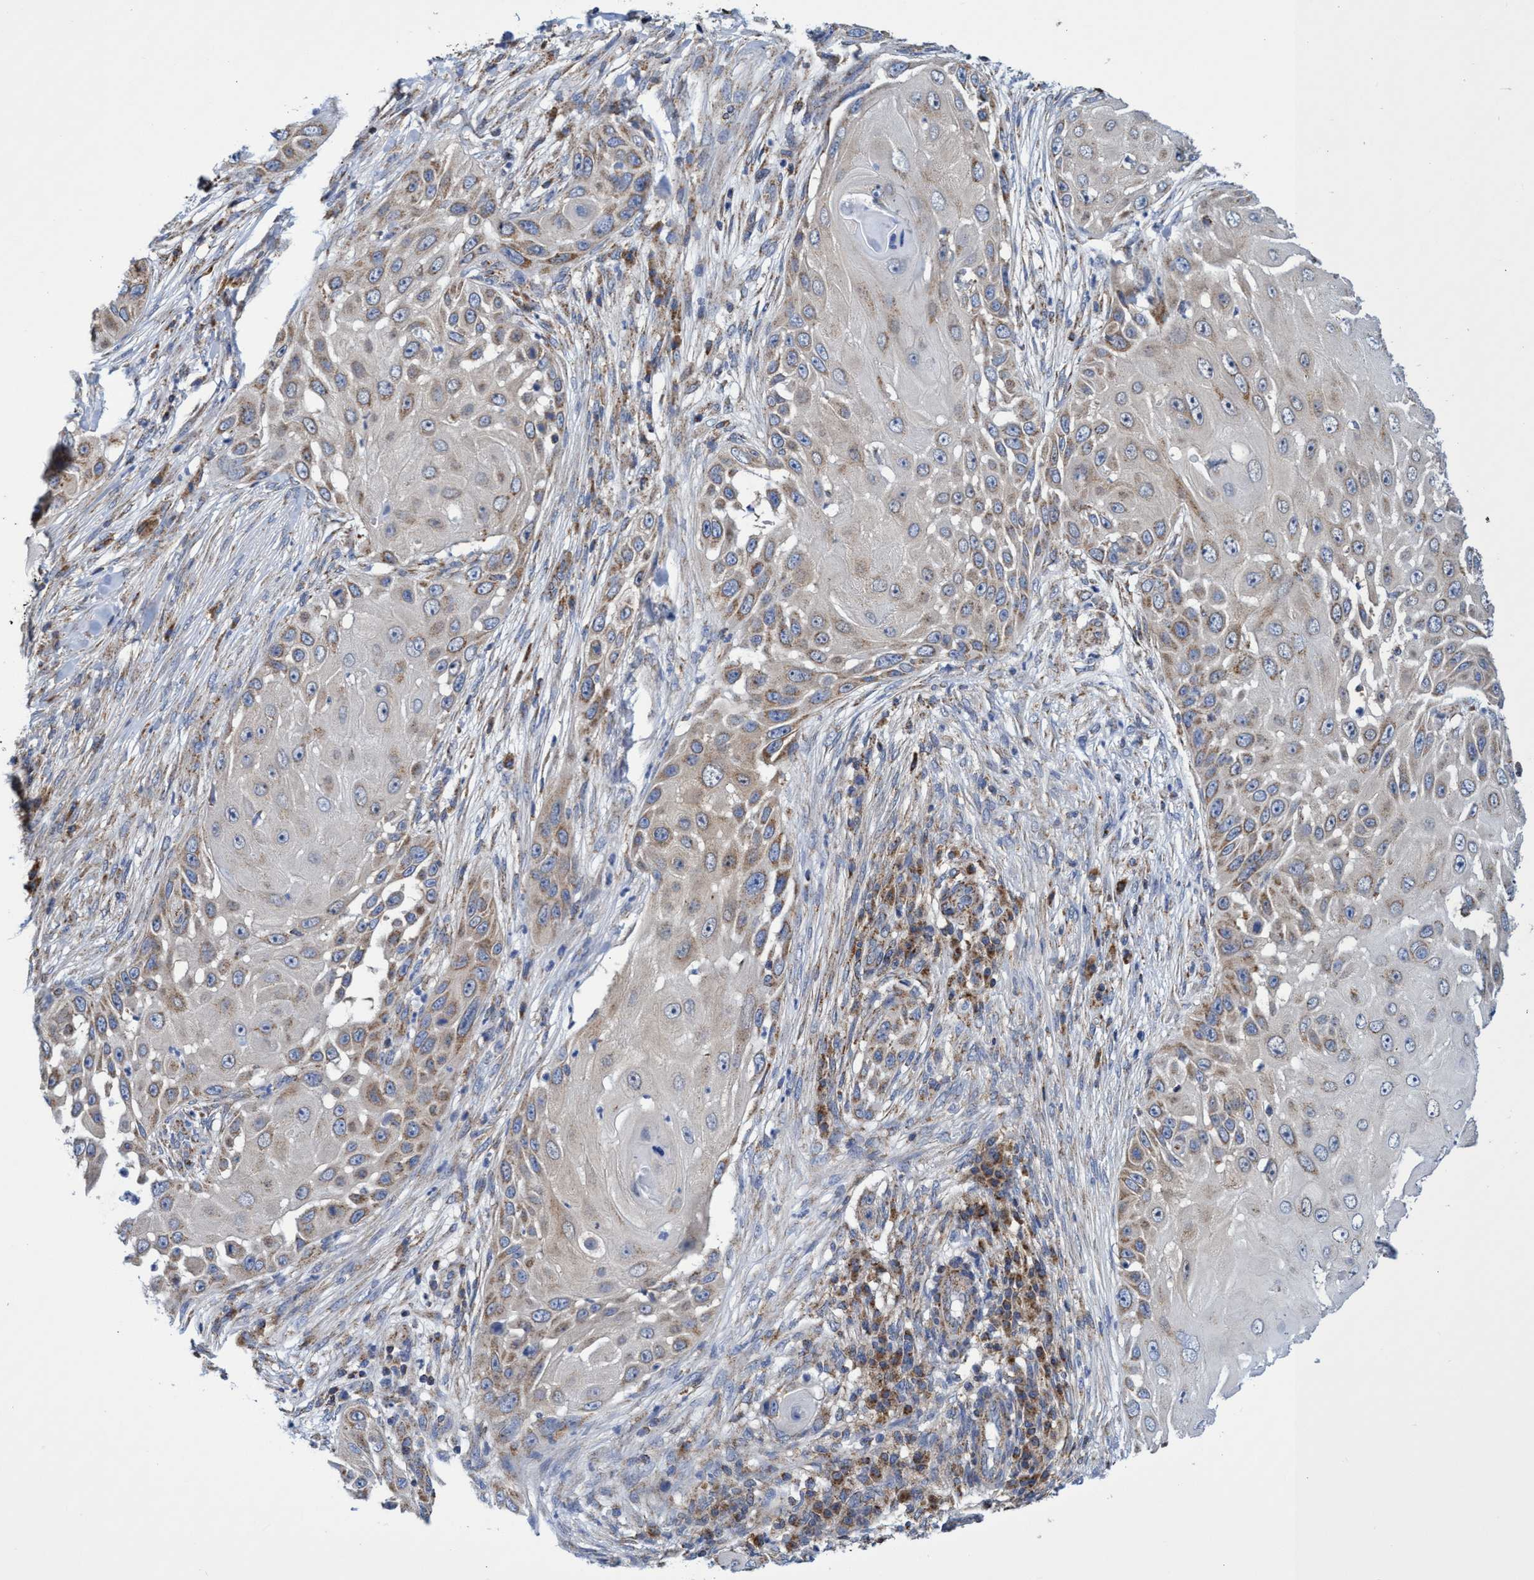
{"staining": {"intensity": "moderate", "quantity": "25%-75%", "location": "cytoplasmic/membranous"}, "tissue": "skin cancer", "cell_type": "Tumor cells", "image_type": "cancer", "snomed": [{"axis": "morphology", "description": "Squamous cell carcinoma, NOS"}, {"axis": "topography", "description": "Skin"}], "caption": "A photomicrograph showing moderate cytoplasmic/membranous expression in about 25%-75% of tumor cells in squamous cell carcinoma (skin), as visualized by brown immunohistochemical staining.", "gene": "CRYZ", "patient": {"sex": "female", "age": 44}}